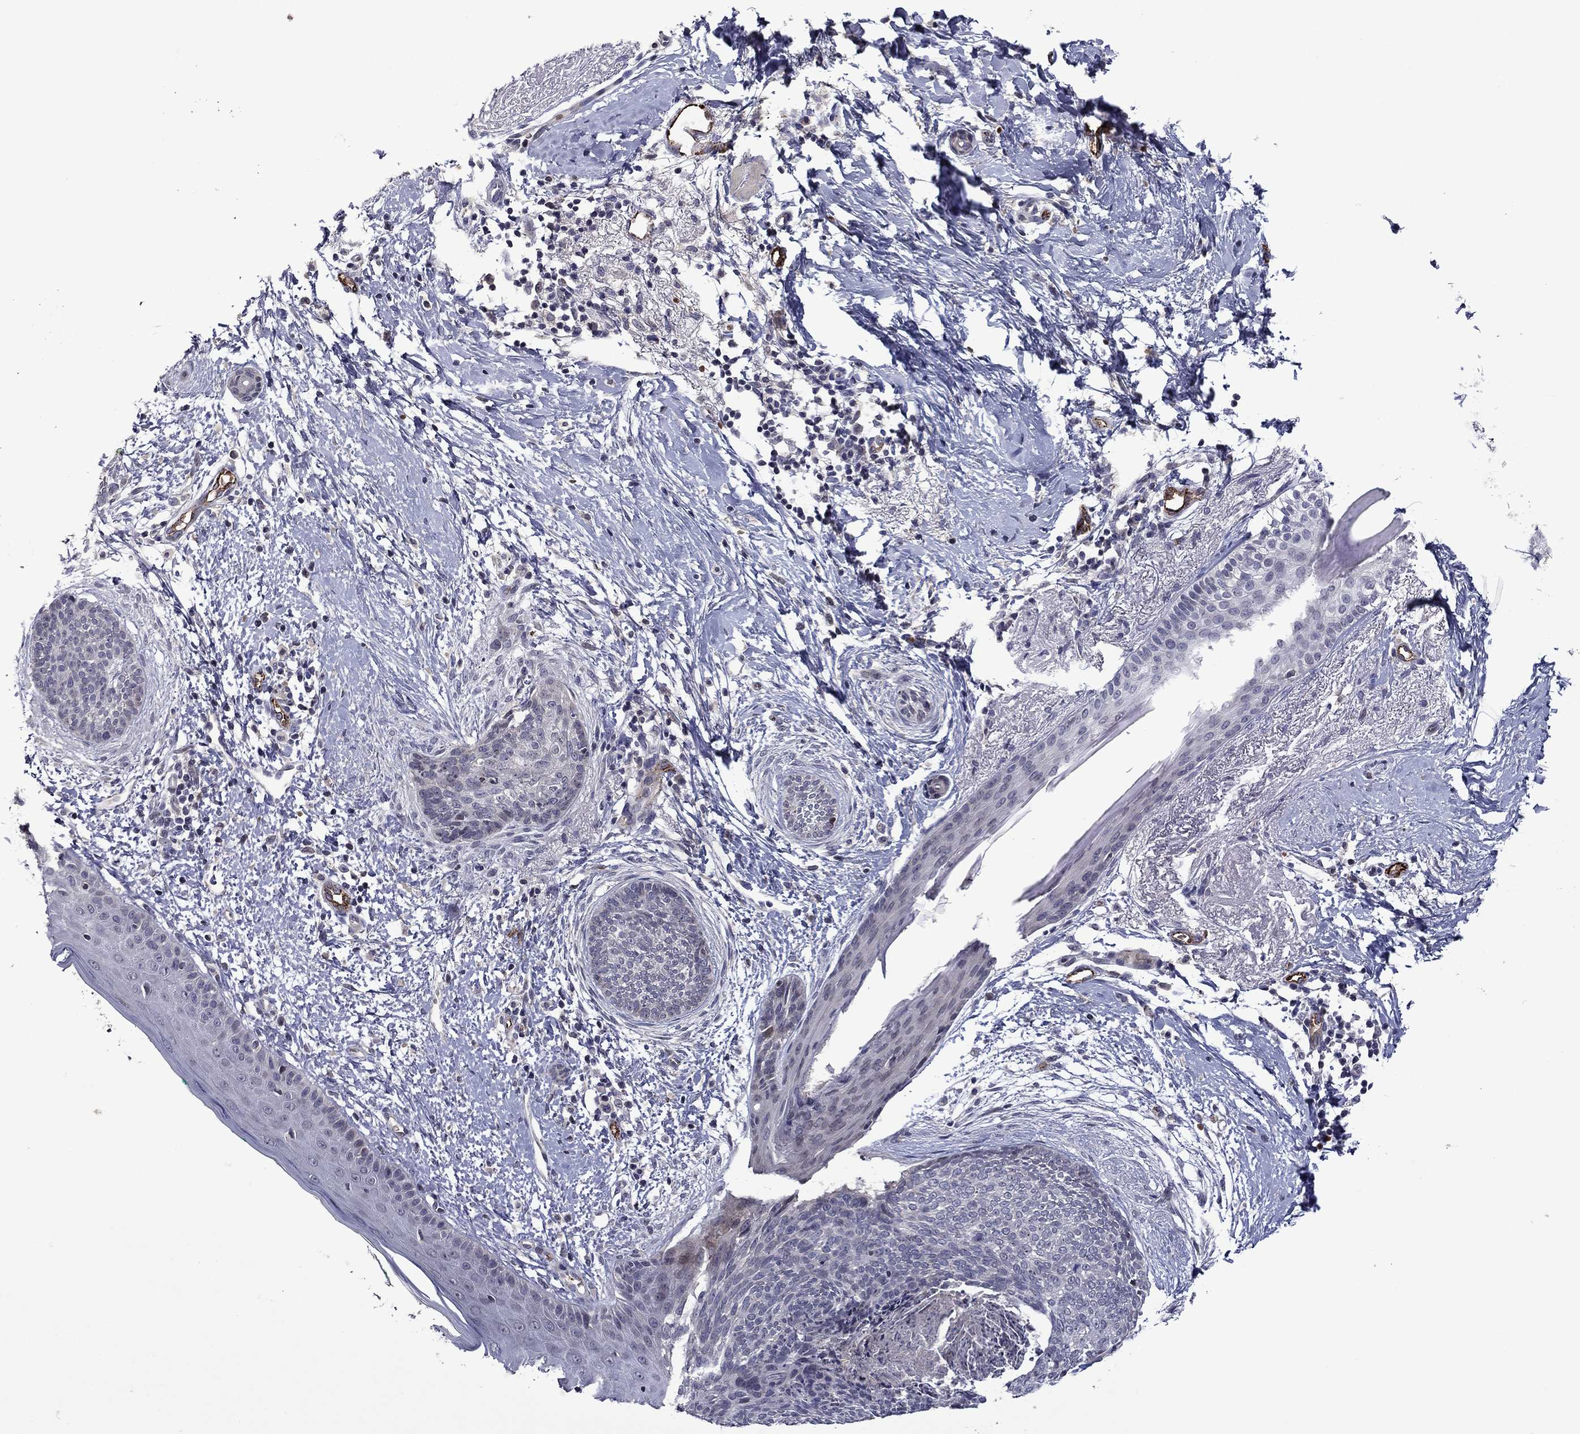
{"staining": {"intensity": "negative", "quantity": "none", "location": "none"}, "tissue": "skin cancer", "cell_type": "Tumor cells", "image_type": "cancer", "snomed": [{"axis": "morphology", "description": "Basal cell carcinoma"}, {"axis": "topography", "description": "Skin"}], "caption": "IHC image of skin cancer (basal cell carcinoma) stained for a protein (brown), which shows no staining in tumor cells. (DAB IHC with hematoxylin counter stain).", "gene": "SLITRK1", "patient": {"sex": "female", "age": 65}}